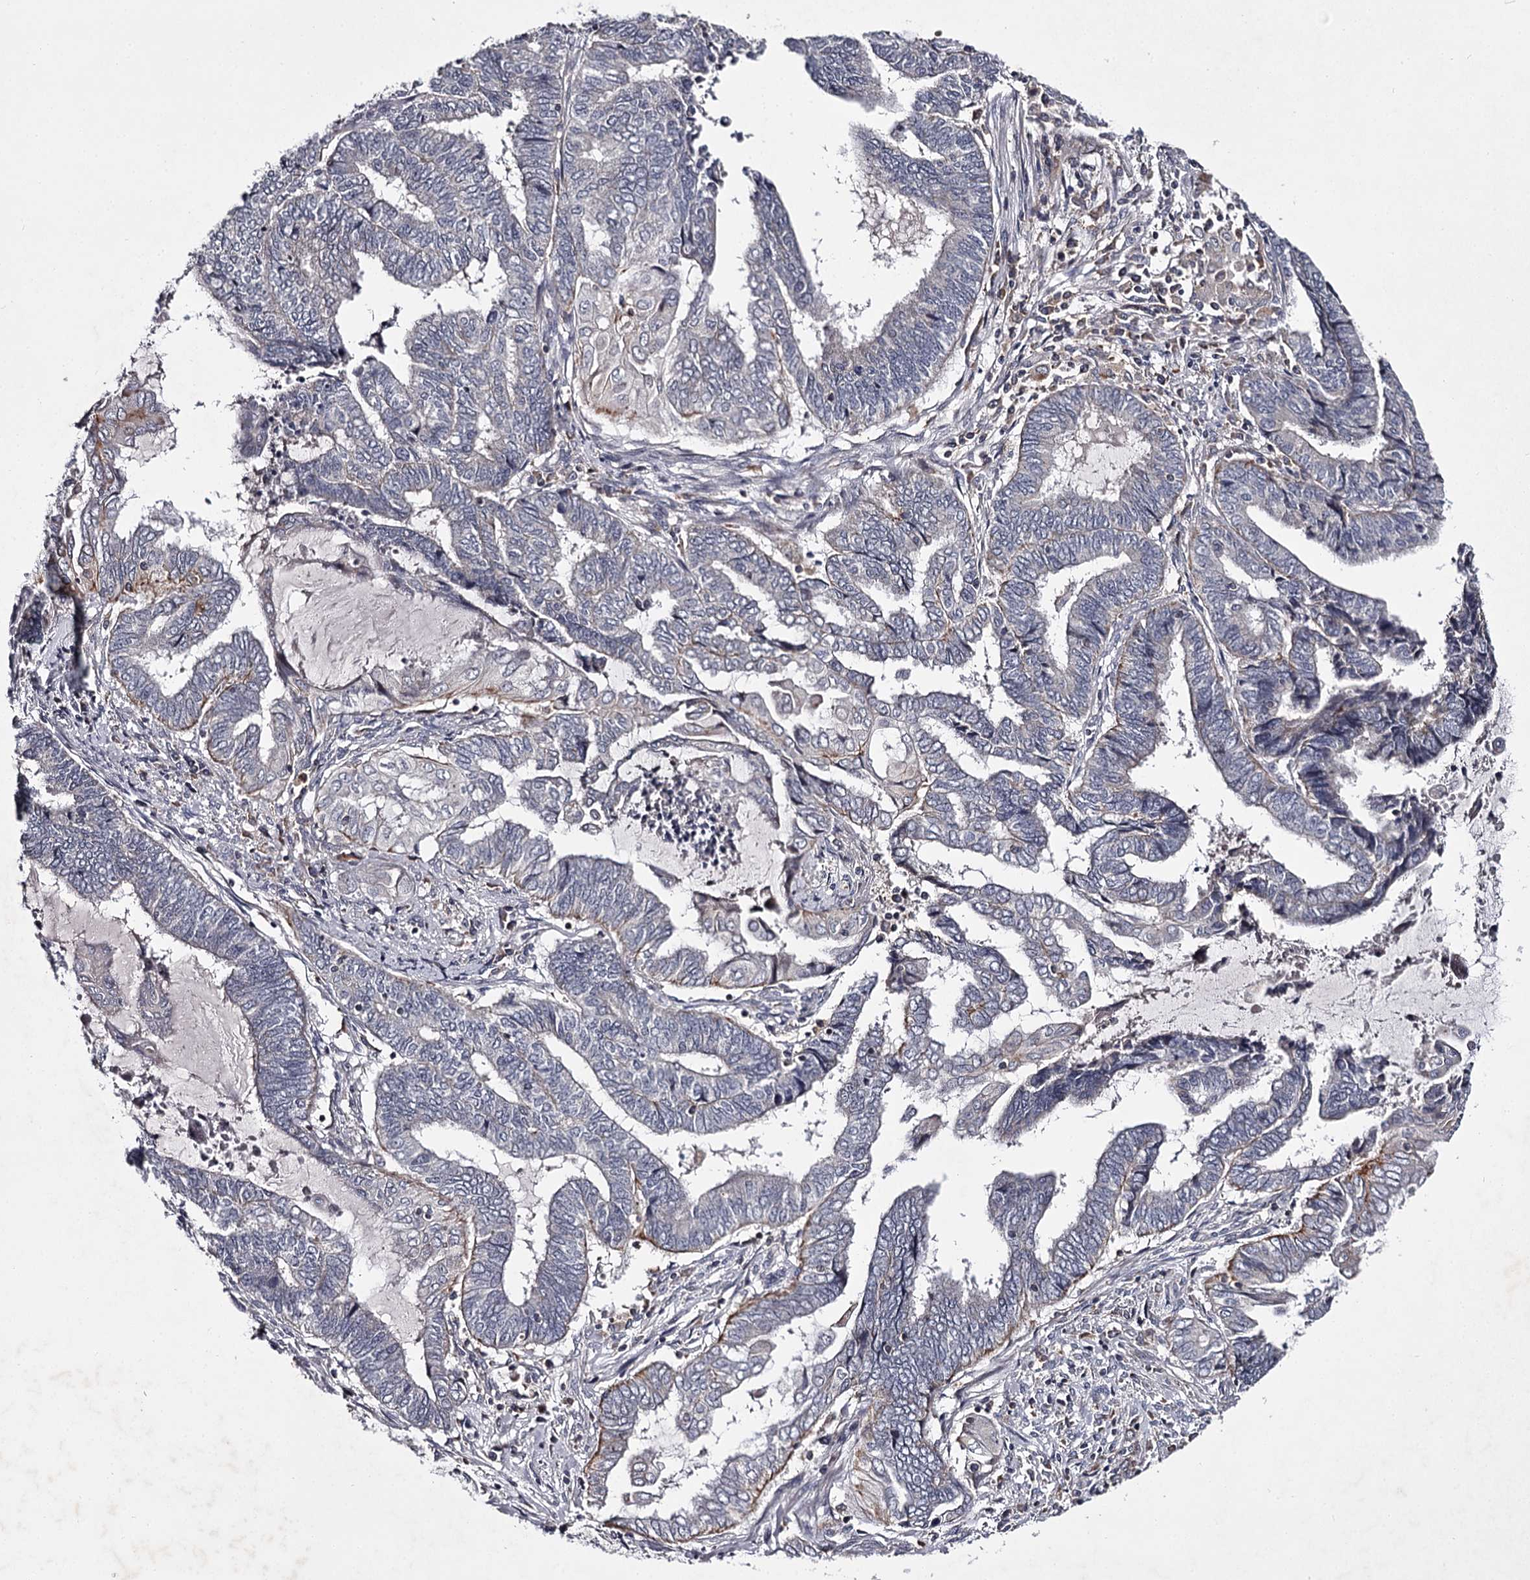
{"staining": {"intensity": "negative", "quantity": "none", "location": "none"}, "tissue": "endometrial cancer", "cell_type": "Tumor cells", "image_type": "cancer", "snomed": [{"axis": "morphology", "description": "Adenocarcinoma, NOS"}, {"axis": "topography", "description": "Uterus"}, {"axis": "topography", "description": "Endometrium"}], "caption": "The immunohistochemistry (IHC) image has no significant positivity in tumor cells of endometrial cancer (adenocarcinoma) tissue. (Stains: DAB (3,3'-diaminobenzidine) immunohistochemistry (IHC) with hematoxylin counter stain, Microscopy: brightfield microscopy at high magnification).", "gene": "RASSF6", "patient": {"sex": "female", "age": 70}}